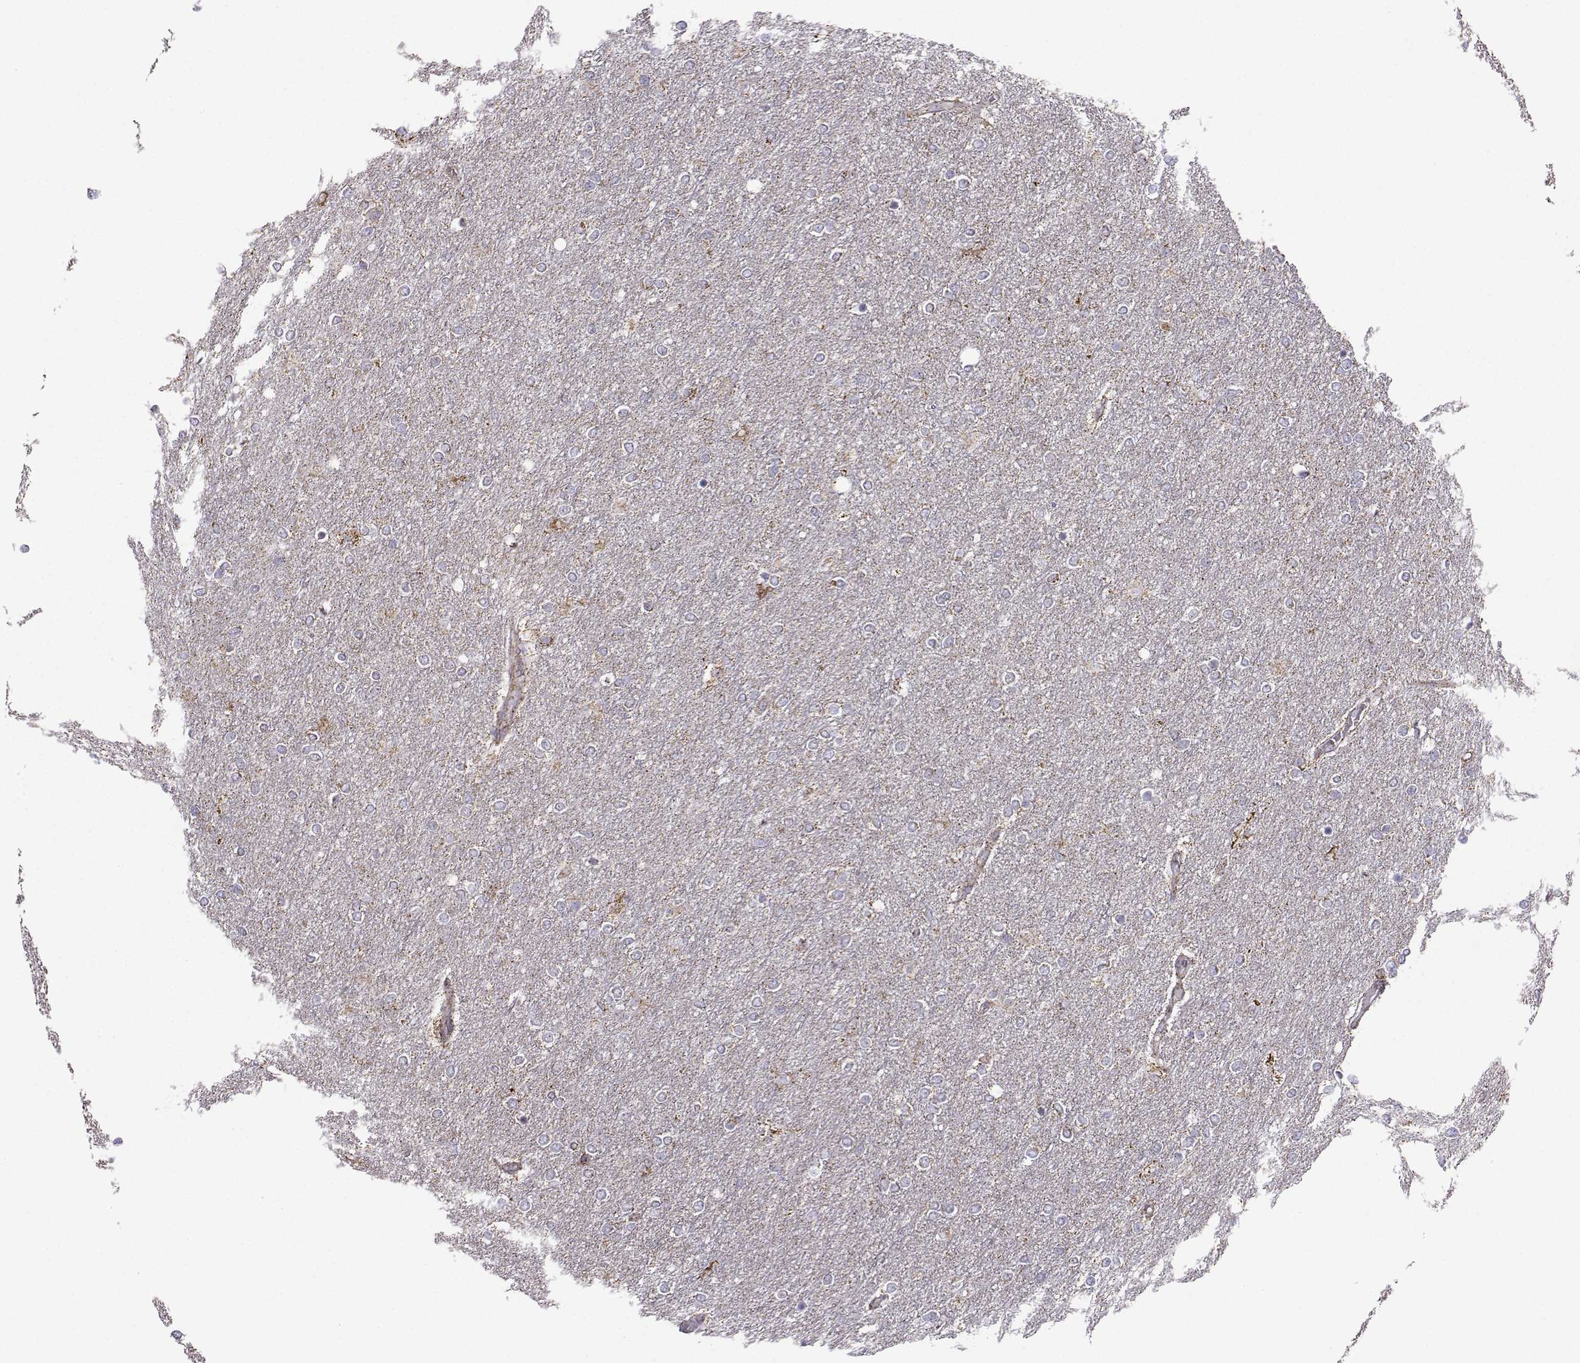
{"staining": {"intensity": "negative", "quantity": "none", "location": "none"}, "tissue": "glioma", "cell_type": "Tumor cells", "image_type": "cancer", "snomed": [{"axis": "morphology", "description": "Glioma, malignant, High grade"}, {"axis": "topography", "description": "Brain"}], "caption": "This is an immunohistochemistry (IHC) photomicrograph of glioma. There is no staining in tumor cells.", "gene": "NECAB3", "patient": {"sex": "female", "age": 61}}